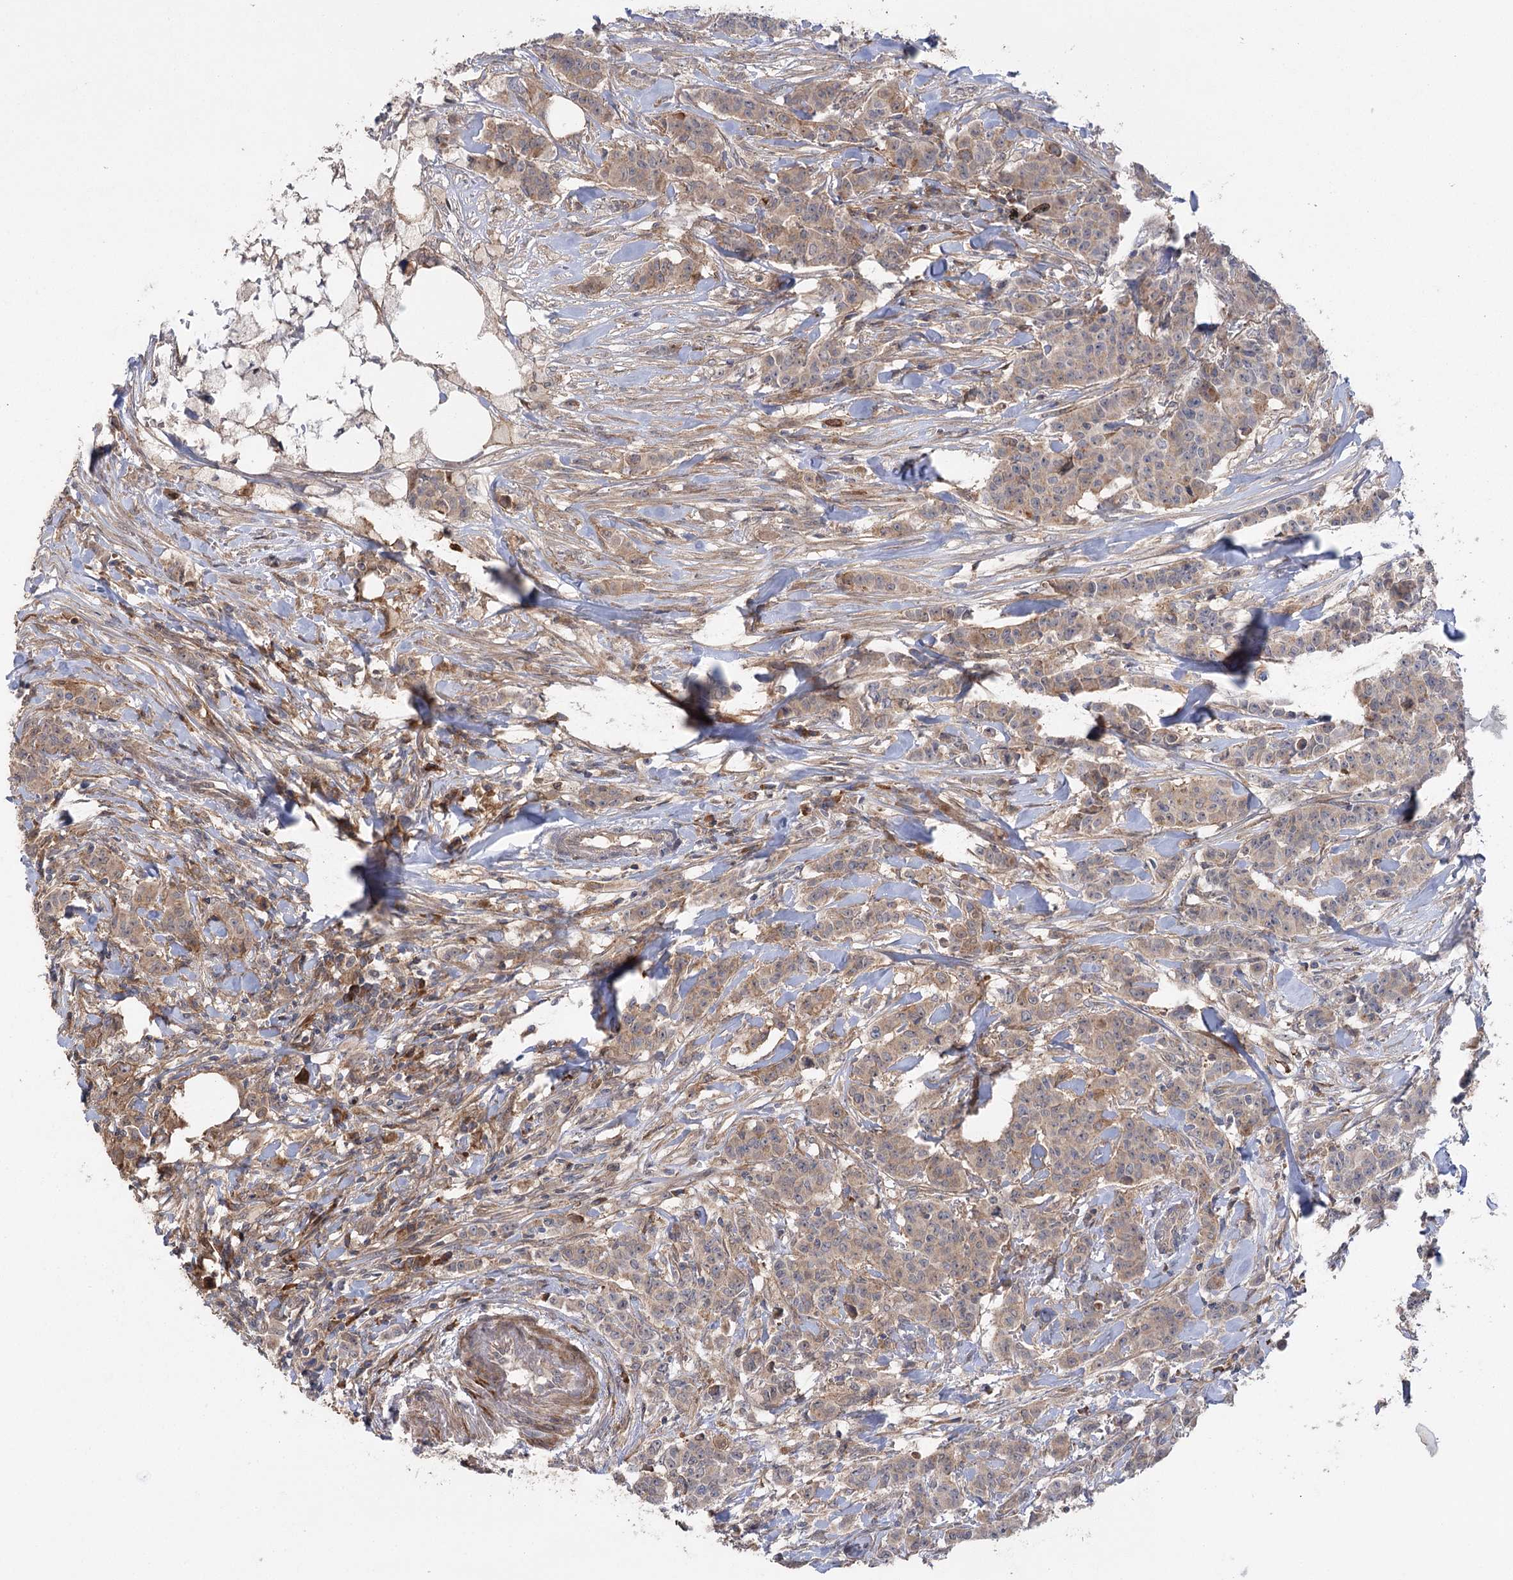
{"staining": {"intensity": "weak", "quantity": ">75%", "location": "cytoplasmic/membranous"}, "tissue": "breast cancer", "cell_type": "Tumor cells", "image_type": "cancer", "snomed": [{"axis": "morphology", "description": "Duct carcinoma"}, {"axis": "topography", "description": "Breast"}], "caption": "Tumor cells reveal low levels of weak cytoplasmic/membranous staining in approximately >75% of cells in human infiltrating ductal carcinoma (breast).", "gene": "KCNN2", "patient": {"sex": "female", "age": 40}}